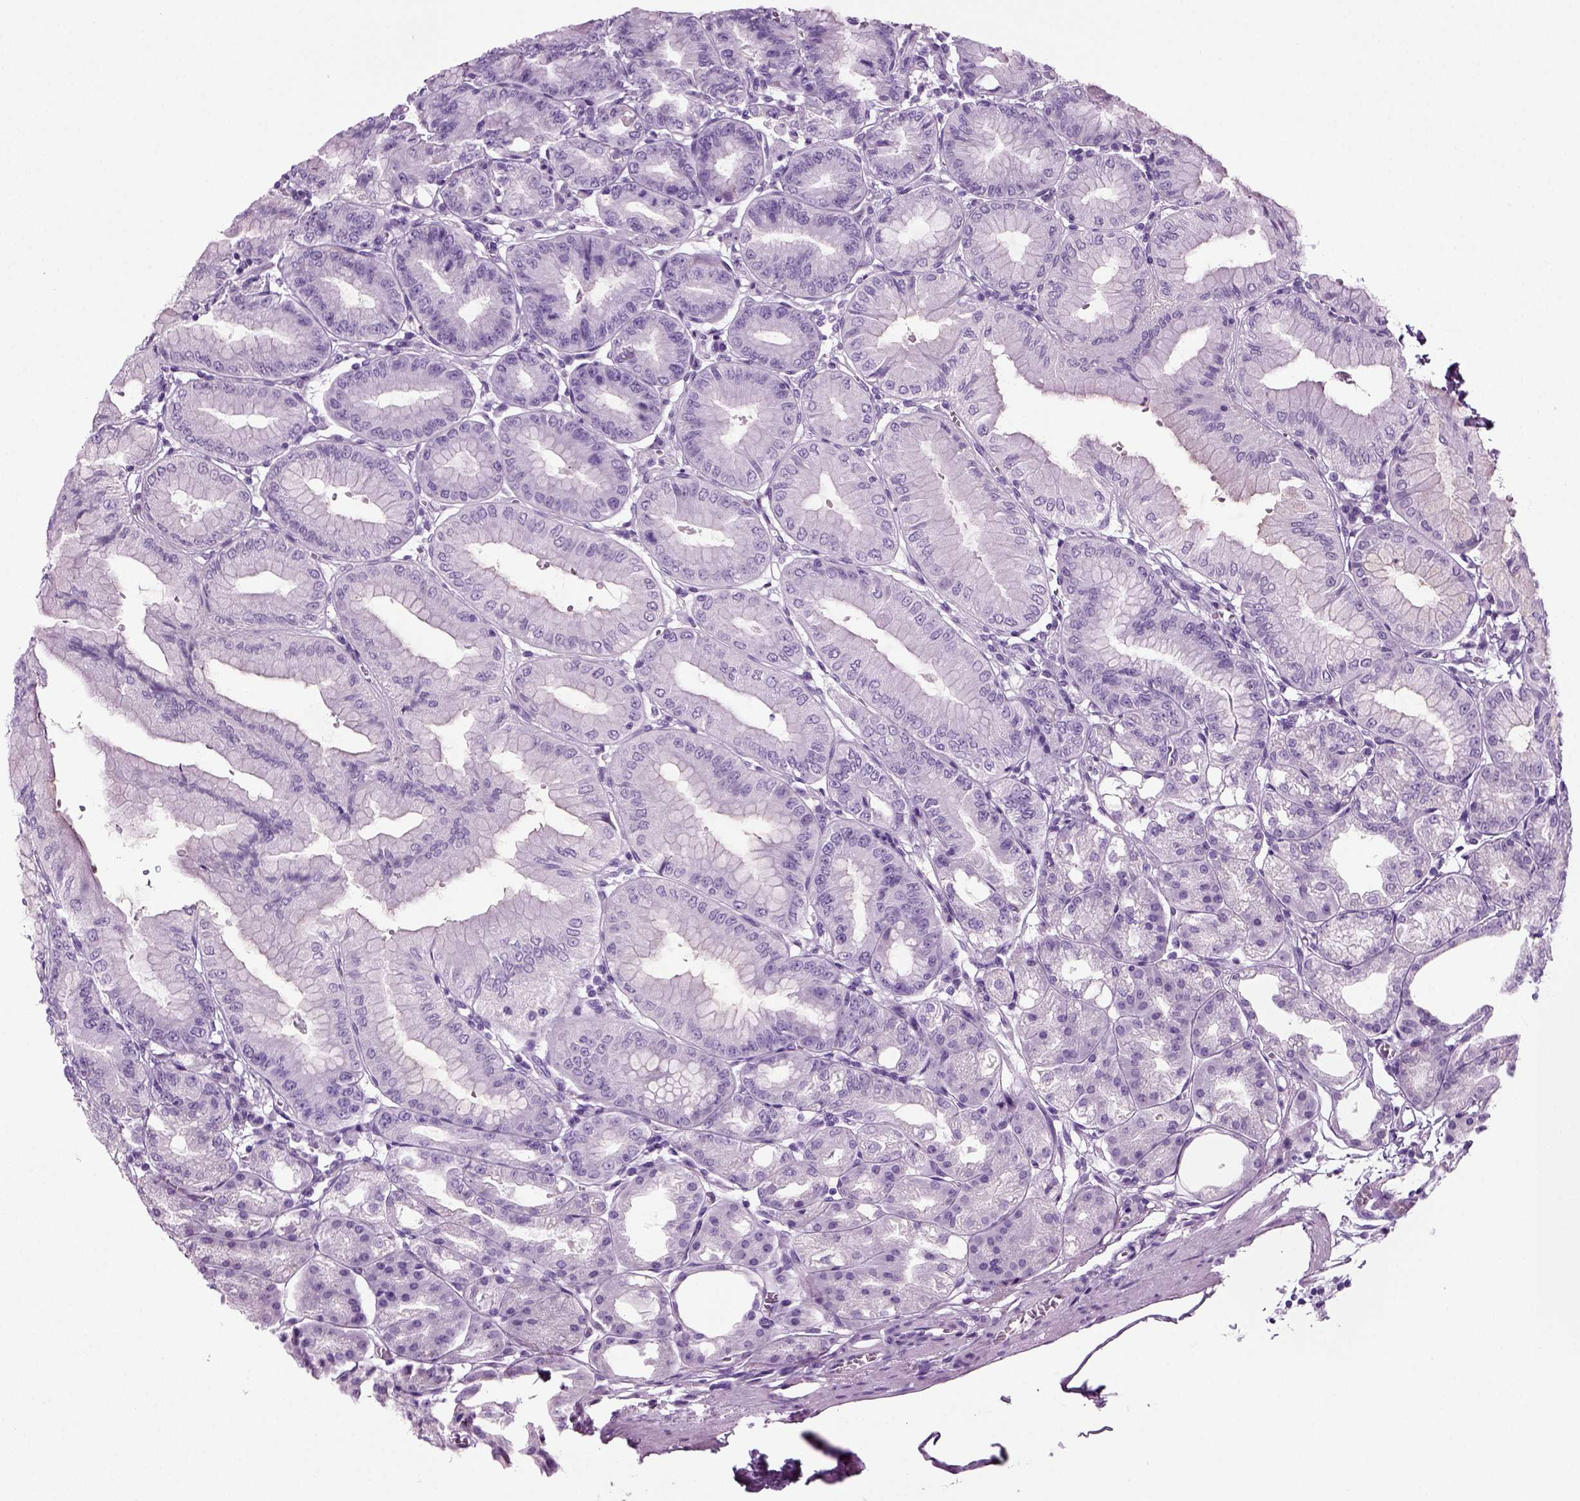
{"staining": {"intensity": "weak", "quantity": "<25%", "location": "cytoplasmic/membranous"}, "tissue": "stomach", "cell_type": "Glandular cells", "image_type": "normal", "snomed": [{"axis": "morphology", "description": "Normal tissue, NOS"}, {"axis": "topography", "description": "Stomach"}], "caption": "The histopathology image demonstrates no staining of glandular cells in benign stomach. (Stains: DAB immunohistochemistry (IHC) with hematoxylin counter stain, Microscopy: brightfield microscopy at high magnification).", "gene": "CD109", "patient": {"sex": "male", "age": 71}}